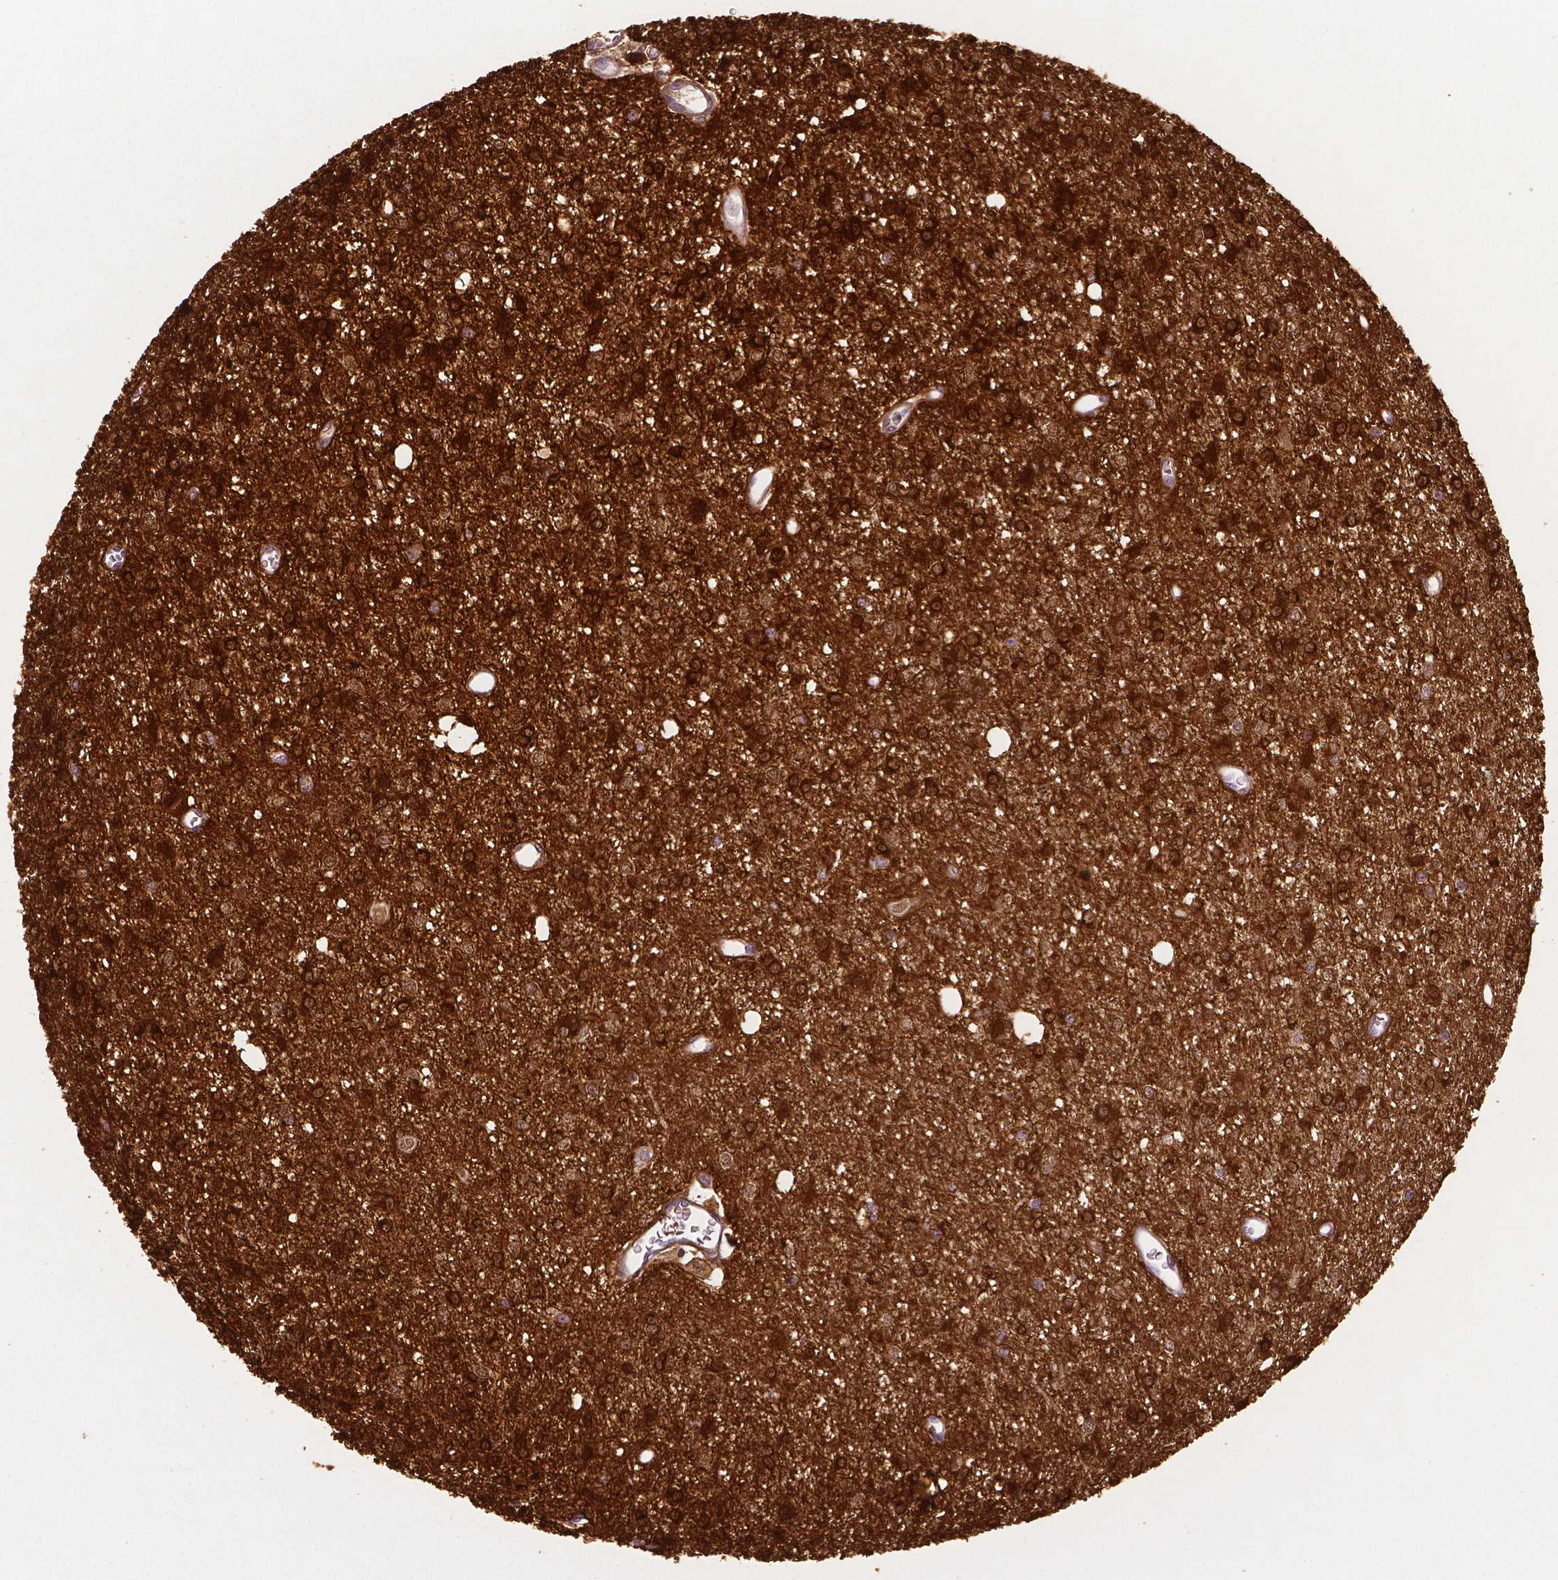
{"staining": {"intensity": "strong", "quantity": ">75%", "location": "cytoplasmic/membranous"}, "tissue": "glioma", "cell_type": "Tumor cells", "image_type": "cancer", "snomed": [{"axis": "morphology", "description": "Glioma, malignant, Low grade"}, {"axis": "topography", "description": "Brain"}], "caption": "The micrograph displays staining of glioma, revealing strong cytoplasmic/membranous protein positivity (brown color) within tumor cells.", "gene": "PHGDH", "patient": {"sex": "female", "age": 45}}